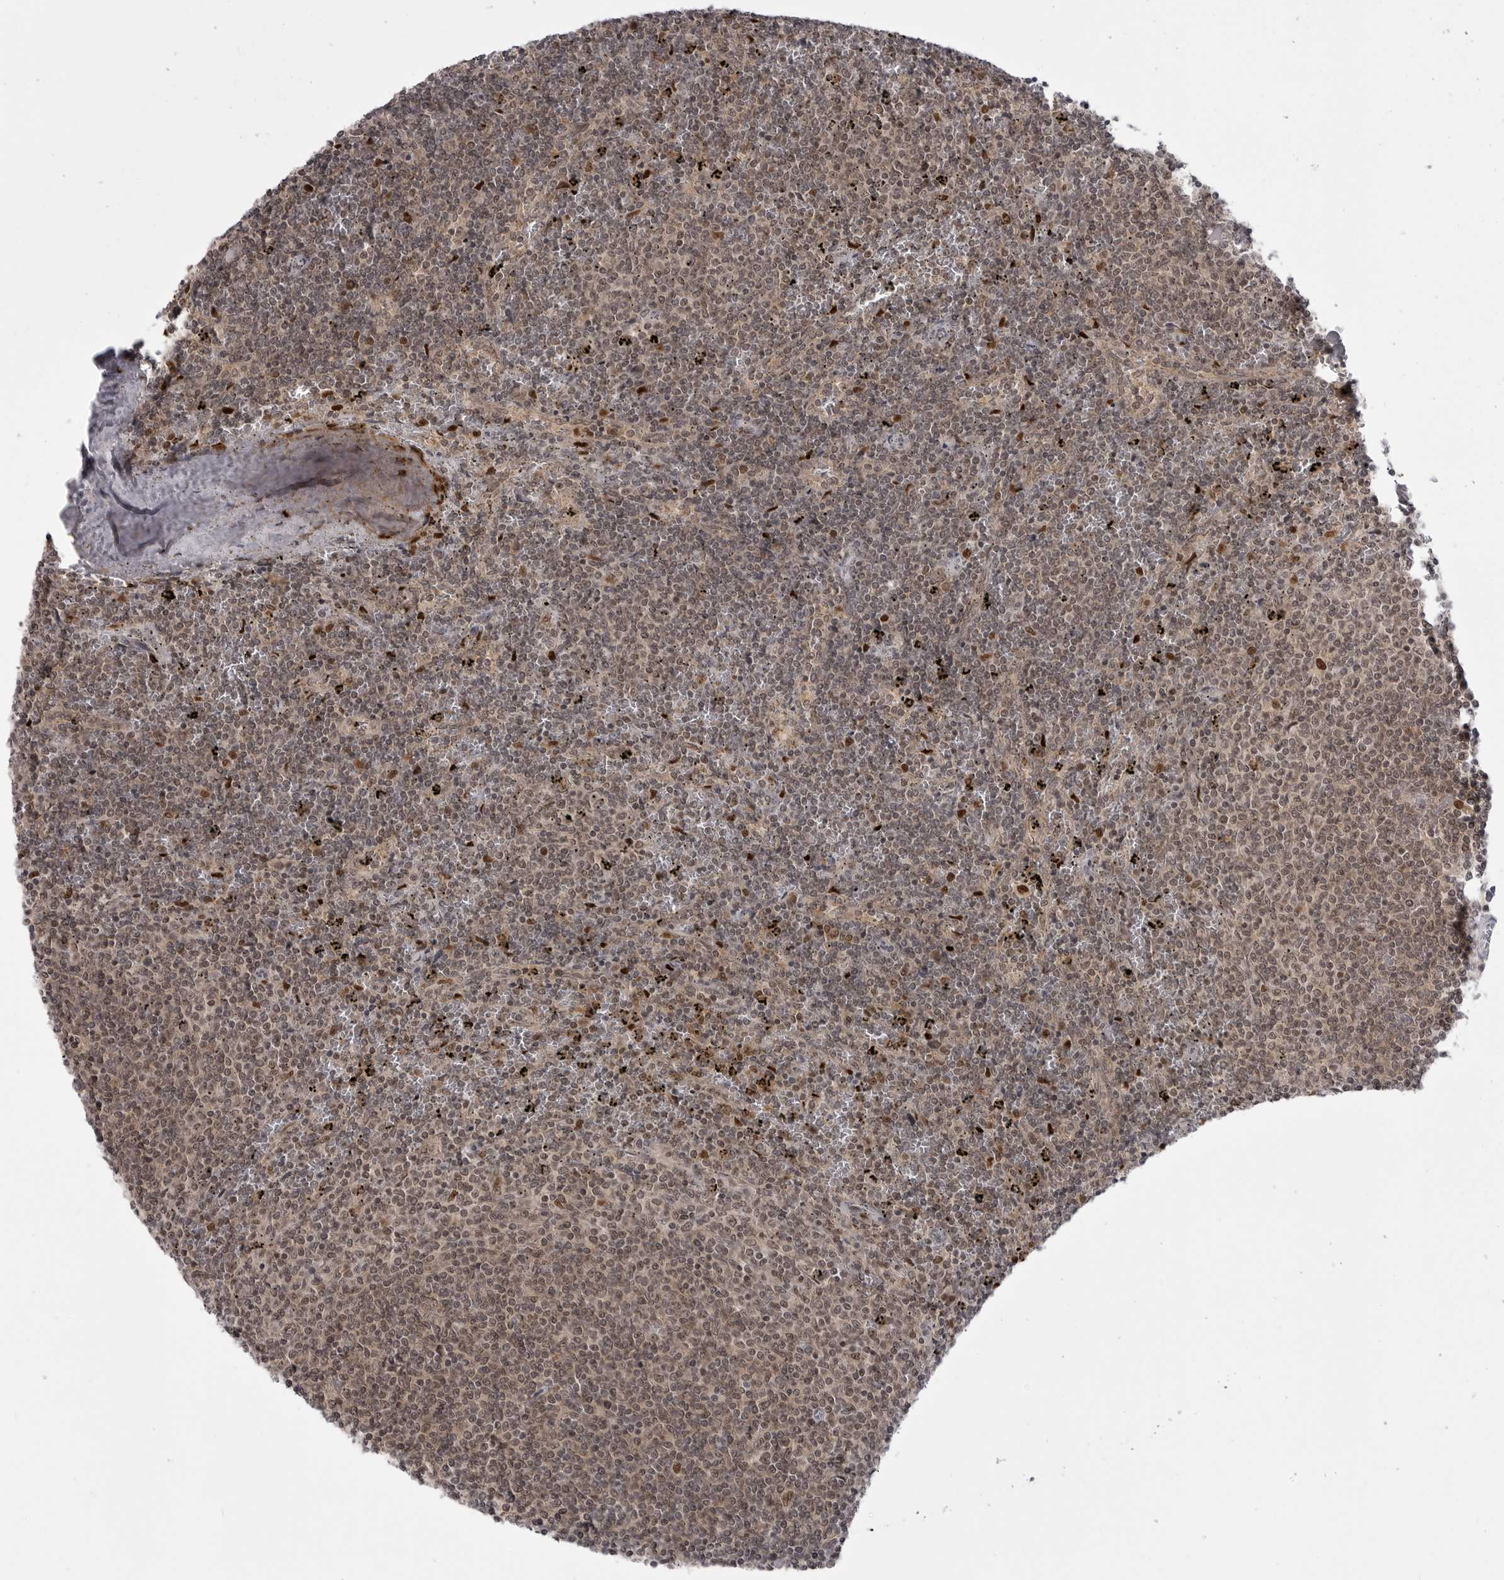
{"staining": {"intensity": "weak", "quantity": "25%-75%", "location": "nuclear"}, "tissue": "lymphoma", "cell_type": "Tumor cells", "image_type": "cancer", "snomed": [{"axis": "morphology", "description": "Malignant lymphoma, non-Hodgkin's type, Low grade"}, {"axis": "topography", "description": "Spleen"}], "caption": "Immunohistochemical staining of human lymphoma displays low levels of weak nuclear protein staining in approximately 25%-75% of tumor cells.", "gene": "PTK2B", "patient": {"sex": "female", "age": 50}}